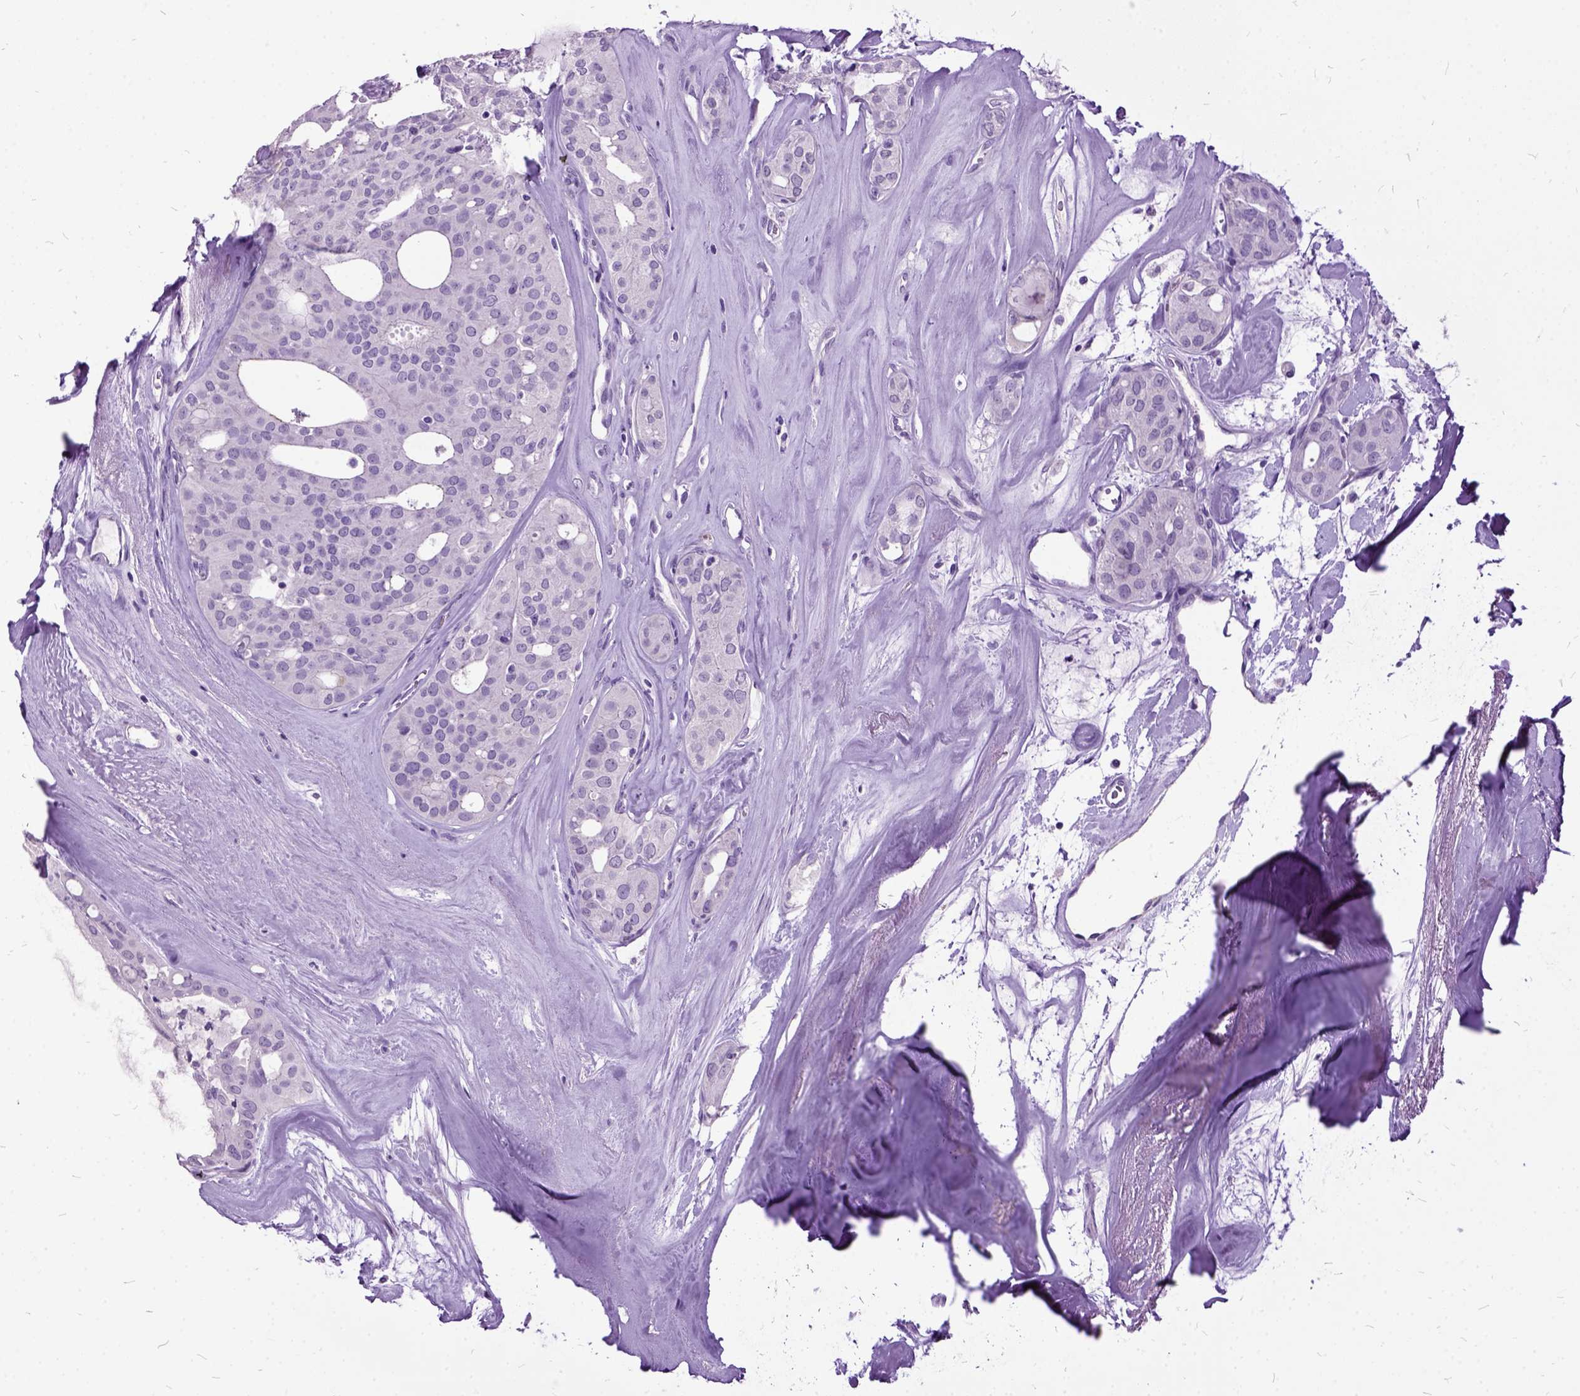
{"staining": {"intensity": "negative", "quantity": "none", "location": "none"}, "tissue": "thyroid cancer", "cell_type": "Tumor cells", "image_type": "cancer", "snomed": [{"axis": "morphology", "description": "Follicular adenoma carcinoma, NOS"}, {"axis": "topography", "description": "Thyroid gland"}], "caption": "An image of thyroid cancer (follicular adenoma carcinoma) stained for a protein exhibits no brown staining in tumor cells.", "gene": "MME", "patient": {"sex": "male", "age": 75}}